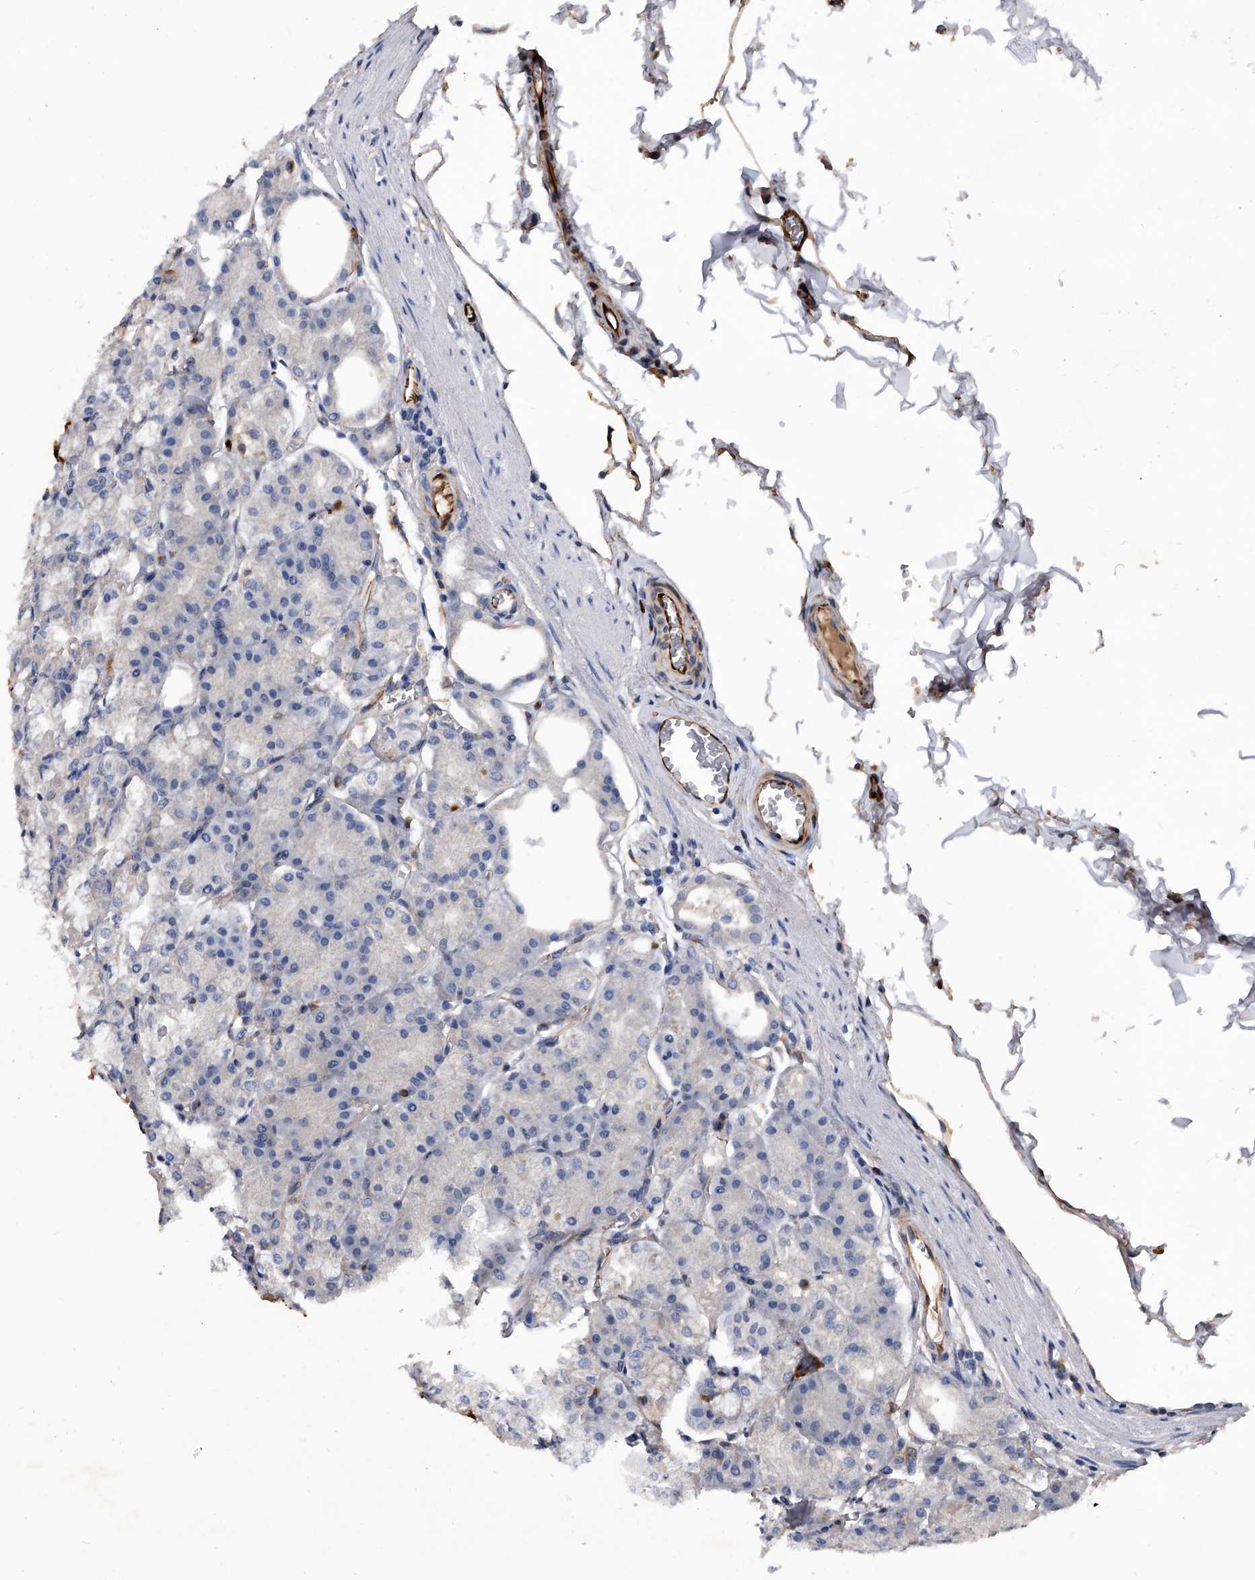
{"staining": {"intensity": "negative", "quantity": "none", "location": "none"}, "tissue": "stomach", "cell_type": "Glandular cells", "image_type": "normal", "snomed": [{"axis": "morphology", "description": "Normal tissue, NOS"}, {"axis": "topography", "description": "Stomach, lower"}], "caption": "Immunohistochemistry (IHC) micrograph of unremarkable stomach: stomach stained with DAB demonstrates no significant protein staining in glandular cells. Brightfield microscopy of IHC stained with DAB (brown) and hematoxylin (blue), captured at high magnification.", "gene": "EFCAB7", "patient": {"sex": "male", "age": 71}}